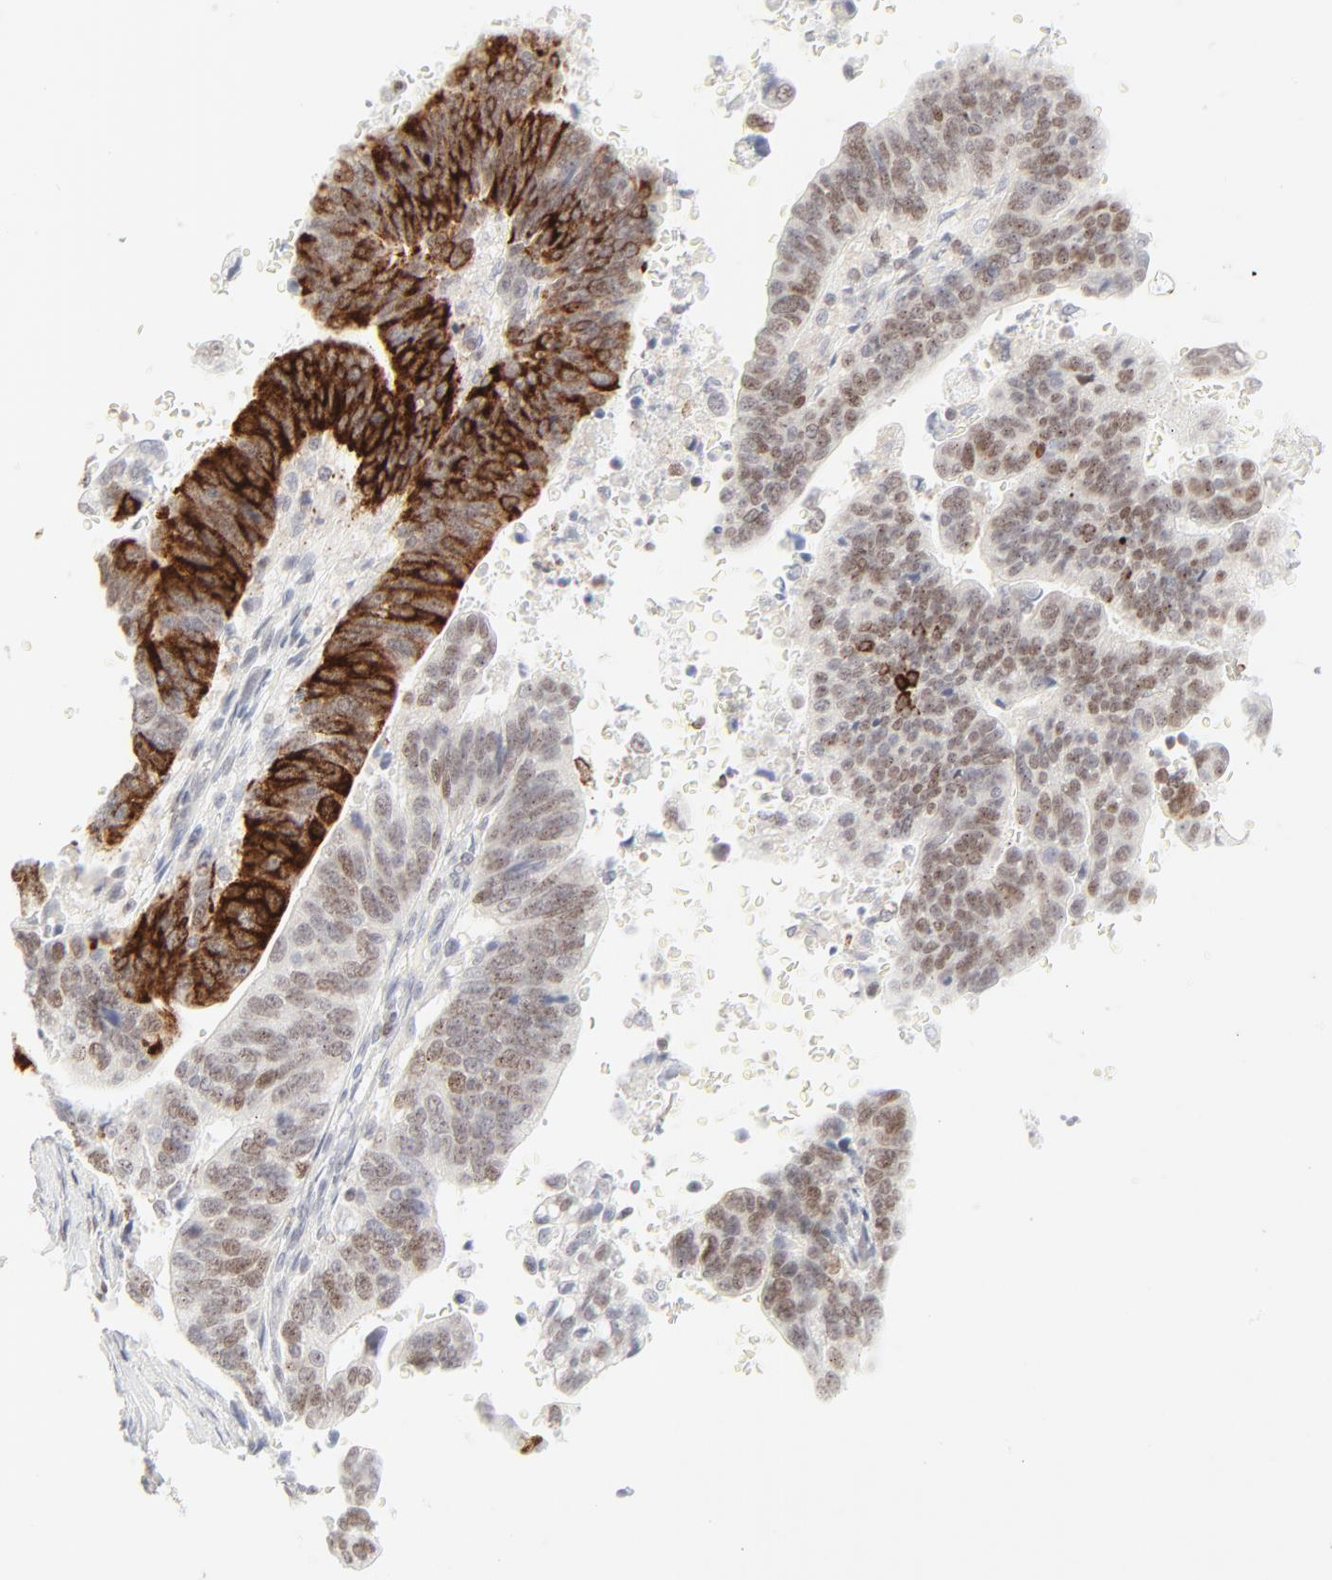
{"staining": {"intensity": "strong", "quantity": "<25%", "location": "cytoplasmic/membranous"}, "tissue": "stomach cancer", "cell_type": "Tumor cells", "image_type": "cancer", "snomed": [{"axis": "morphology", "description": "Adenocarcinoma, NOS"}, {"axis": "topography", "description": "Stomach, upper"}], "caption": "Protein expression analysis of human stomach cancer (adenocarcinoma) reveals strong cytoplasmic/membranous positivity in about <25% of tumor cells.", "gene": "PRKCB", "patient": {"sex": "female", "age": 50}}